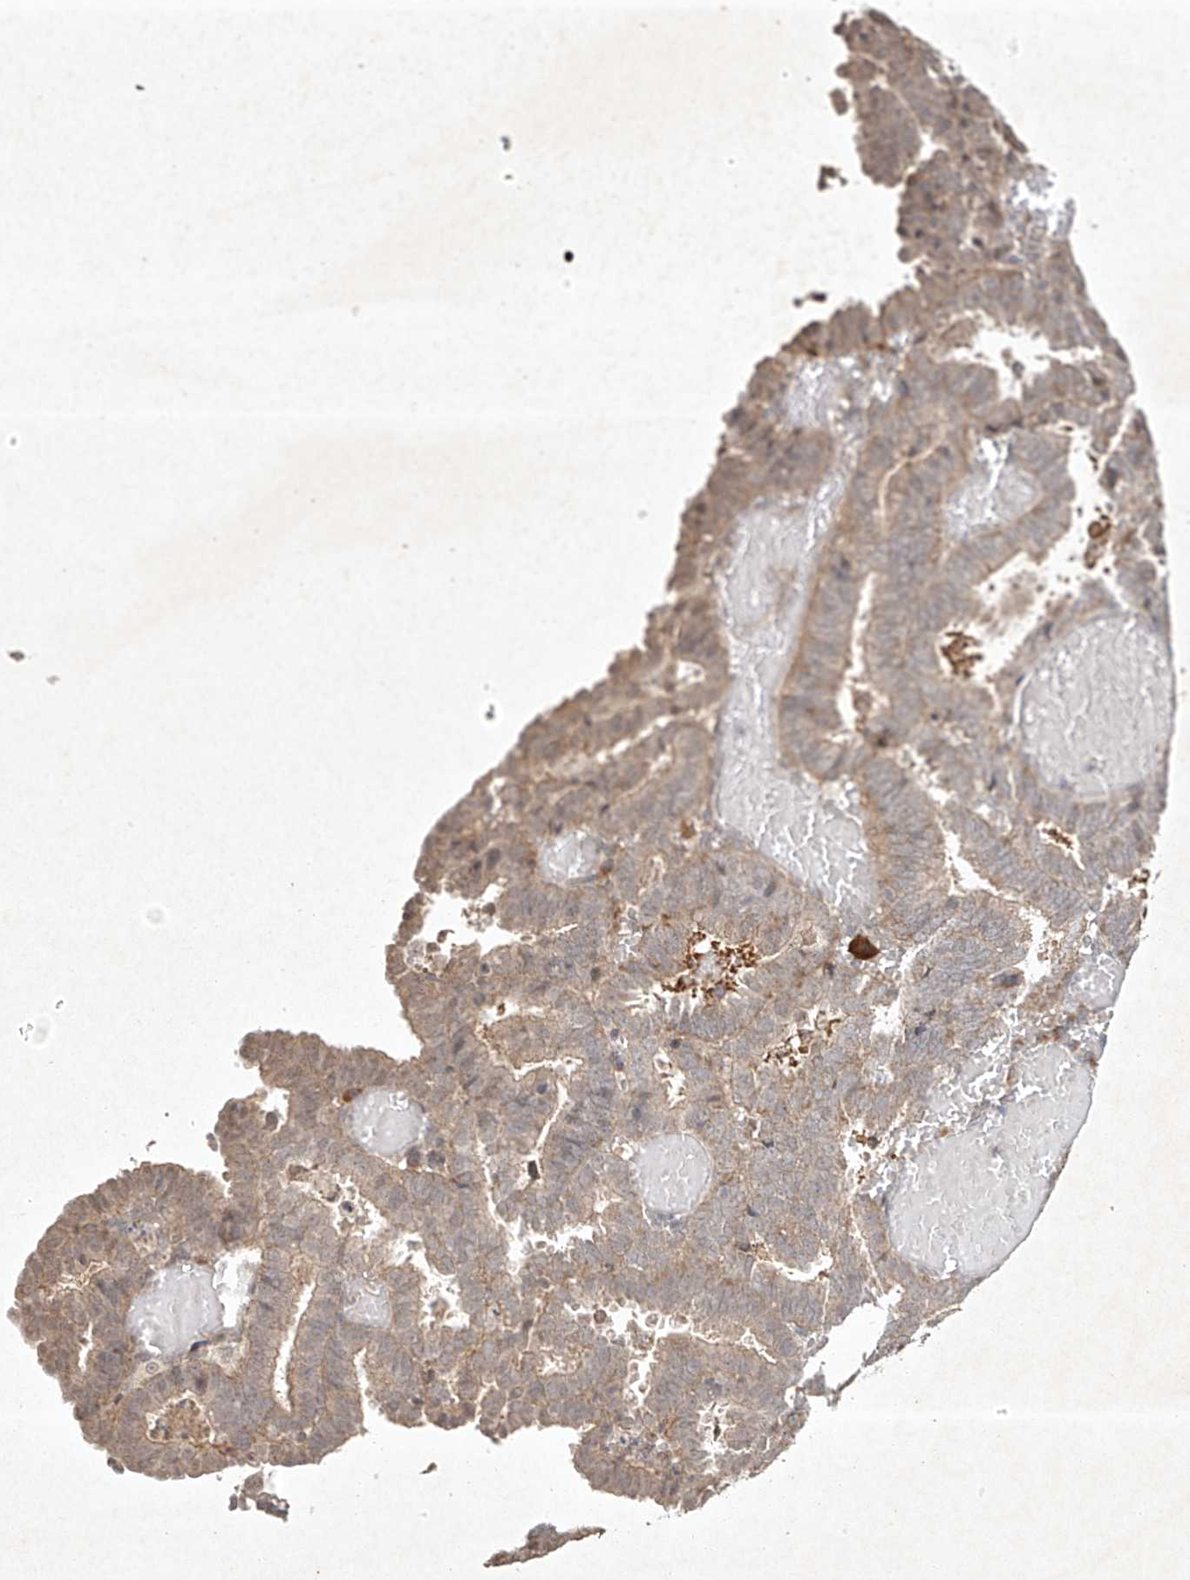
{"staining": {"intensity": "weak", "quantity": ">75%", "location": "cytoplasmic/membranous"}, "tissue": "endometrial cancer", "cell_type": "Tumor cells", "image_type": "cancer", "snomed": [{"axis": "morphology", "description": "Adenocarcinoma, NOS"}, {"axis": "topography", "description": "Uterus"}], "caption": "Adenocarcinoma (endometrial) stained with DAB immunohistochemistry exhibits low levels of weak cytoplasmic/membranous expression in about >75% of tumor cells.", "gene": "BTRC", "patient": {"sex": "female", "age": 83}}